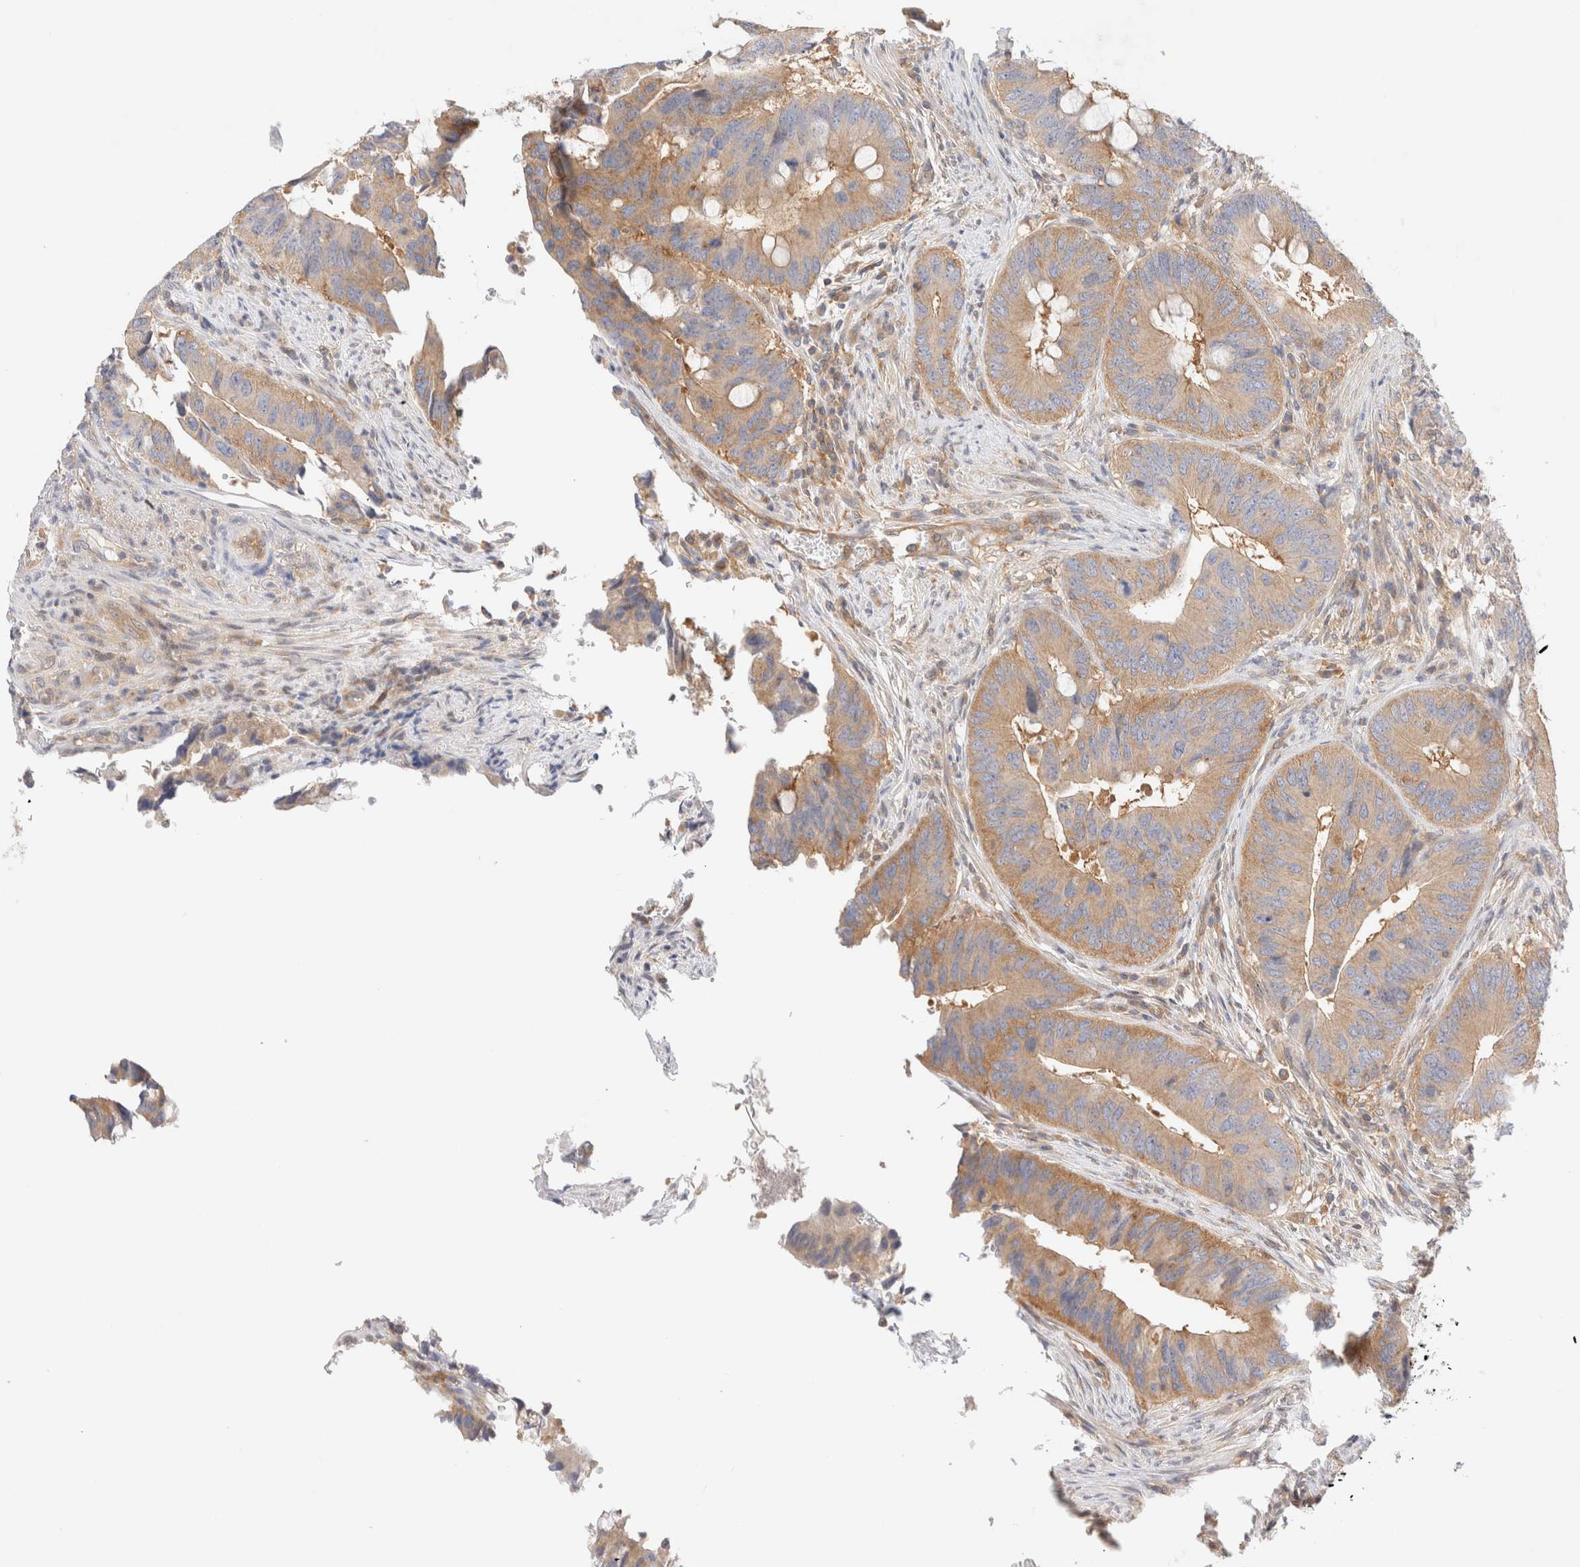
{"staining": {"intensity": "moderate", "quantity": ">75%", "location": "cytoplasmic/membranous"}, "tissue": "colorectal cancer", "cell_type": "Tumor cells", "image_type": "cancer", "snomed": [{"axis": "morphology", "description": "Adenocarcinoma, NOS"}, {"axis": "topography", "description": "Colon"}], "caption": "Colorectal cancer (adenocarcinoma) stained with a protein marker displays moderate staining in tumor cells.", "gene": "RABEP1", "patient": {"sex": "male", "age": 71}}